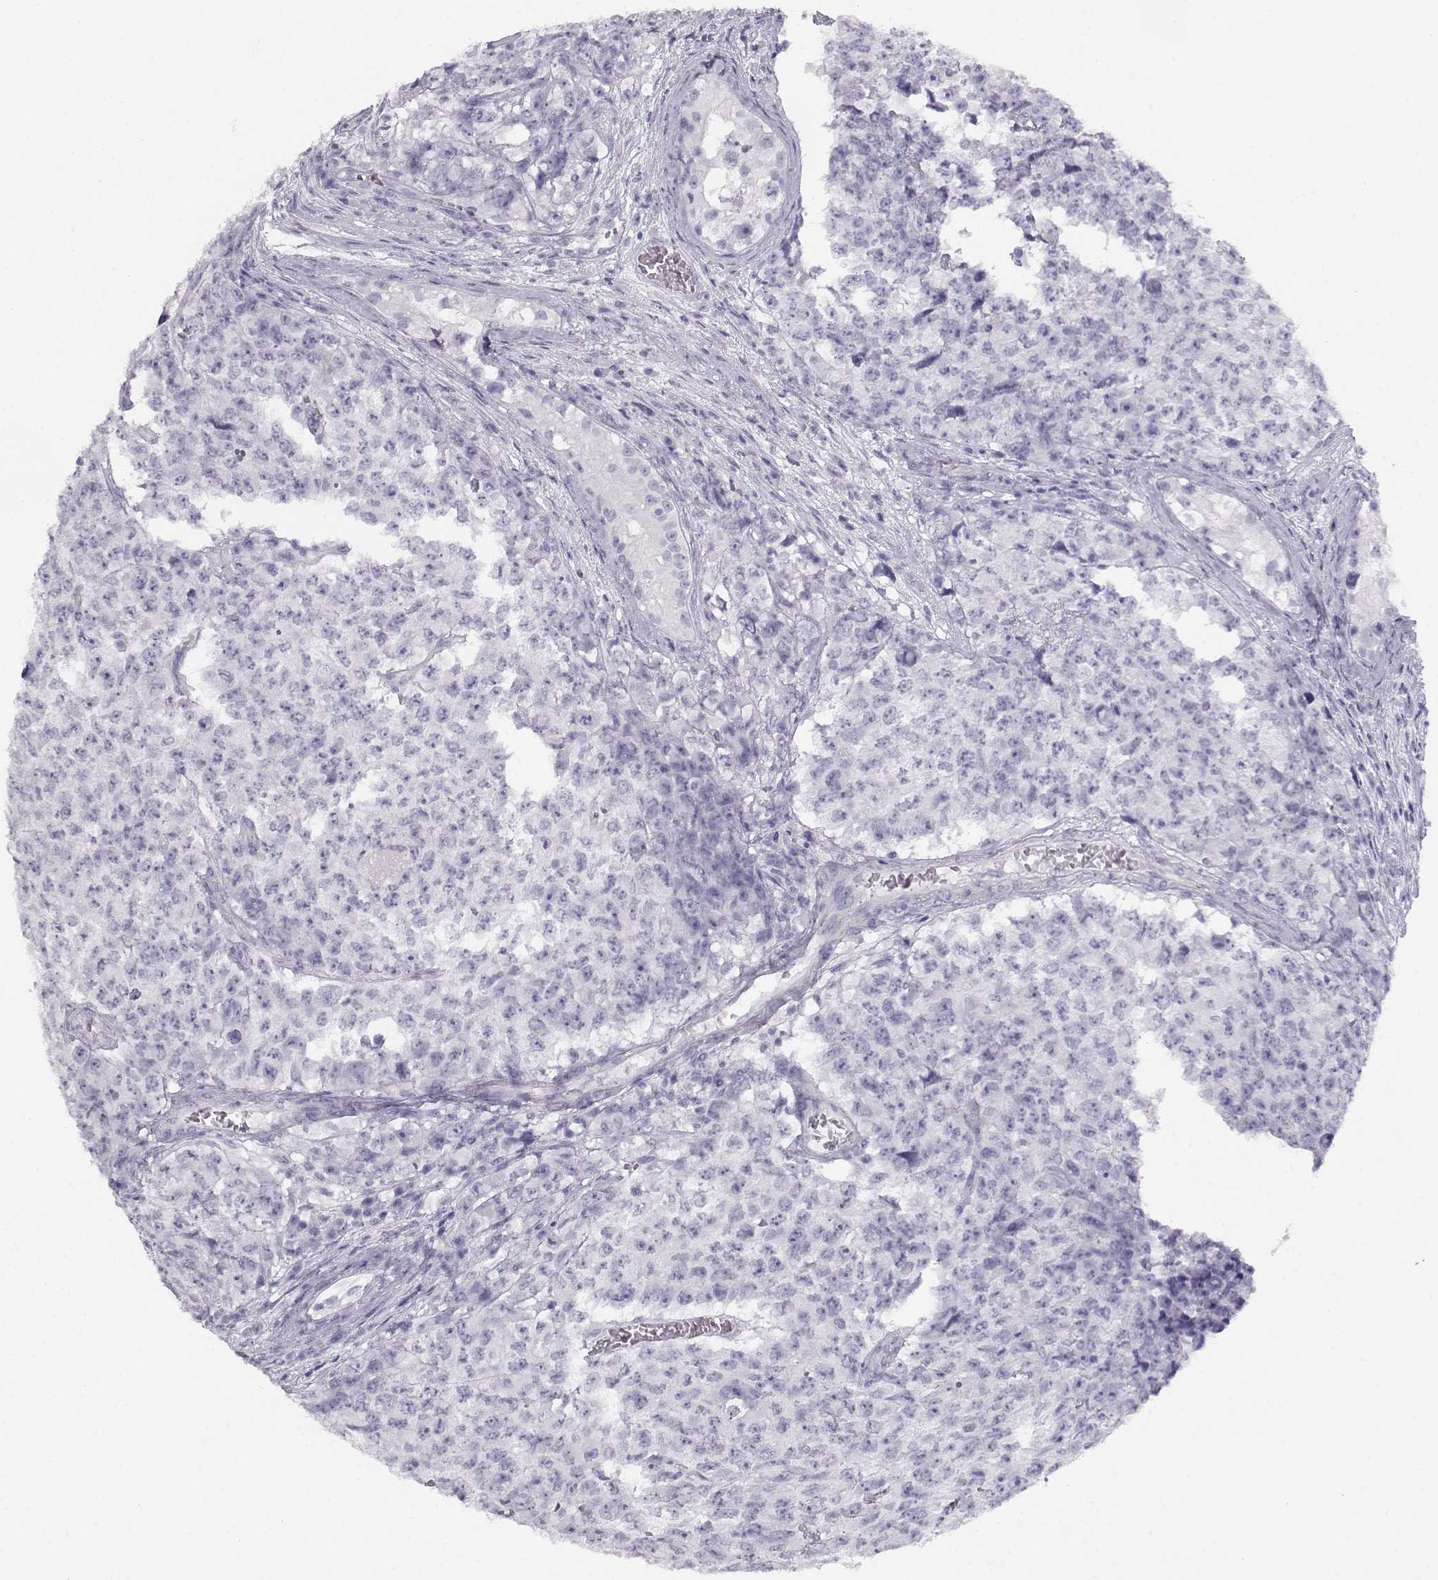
{"staining": {"intensity": "negative", "quantity": "none", "location": "none"}, "tissue": "testis cancer", "cell_type": "Tumor cells", "image_type": "cancer", "snomed": [{"axis": "morphology", "description": "Carcinoma, Embryonal, NOS"}, {"axis": "topography", "description": "Testis"}], "caption": "An immunohistochemistry (IHC) histopathology image of embryonal carcinoma (testis) is shown. There is no staining in tumor cells of embryonal carcinoma (testis). The staining was performed using DAB (3,3'-diaminobenzidine) to visualize the protein expression in brown, while the nuclei were stained in blue with hematoxylin (Magnification: 20x).", "gene": "ACTN2", "patient": {"sex": "male", "age": 23}}